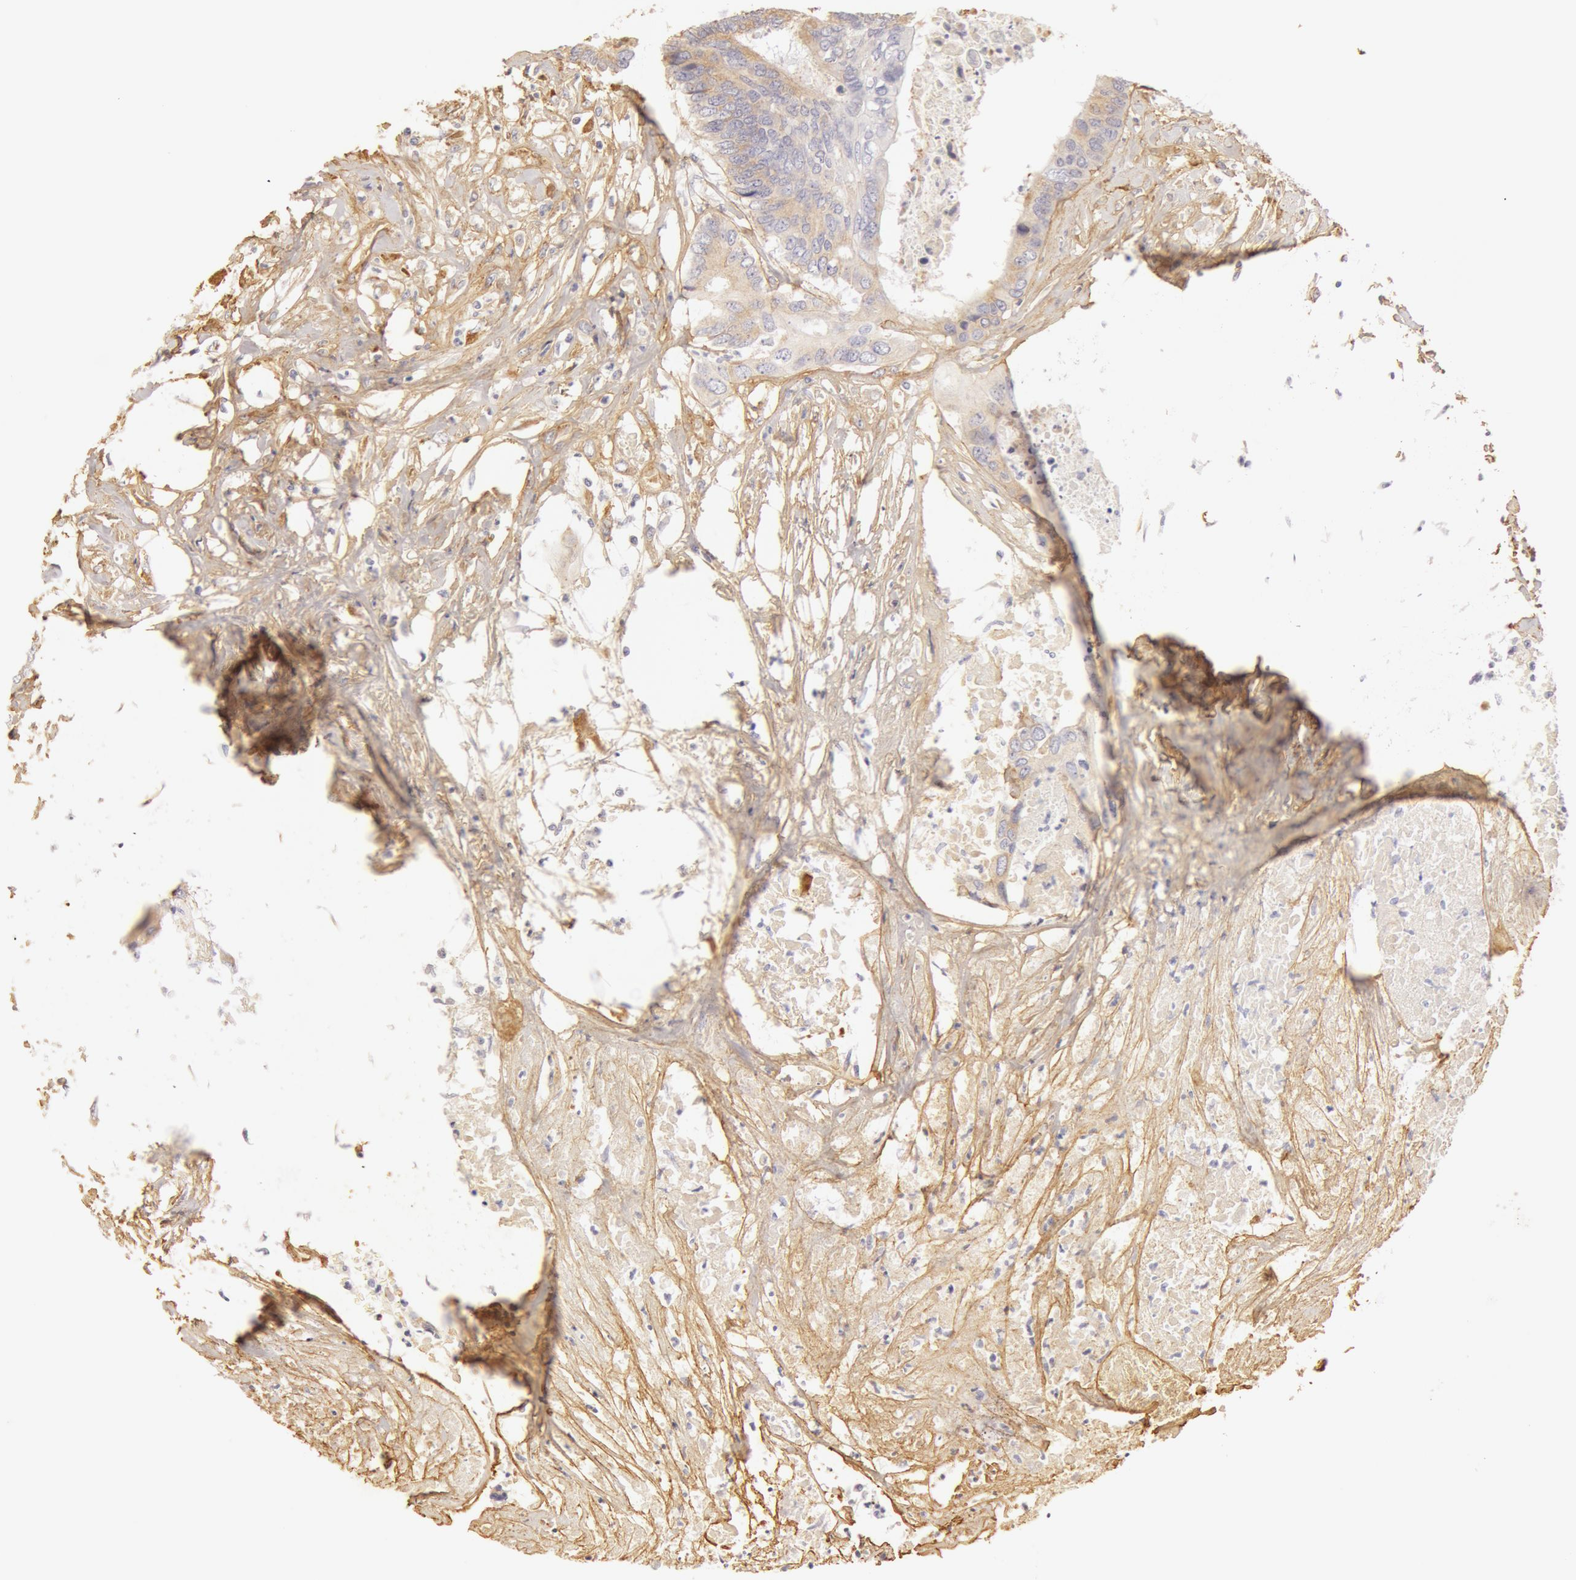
{"staining": {"intensity": "weak", "quantity": "25%-75%", "location": "cytoplasmic/membranous"}, "tissue": "colorectal cancer", "cell_type": "Tumor cells", "image_type": "cancer", "snomed": [{"axis": "morphology", "description": "Adenocarcinoma, NOS"}, {"axis": "topography", "description": "Rectum"}], "caption": "The histopathology image demonstrates a brown stain indicating the presence of a protein in the cytoplasmic/membranous of tumor cells in colorectal adenocarcinoma. (Brightfield microscopy of DAB IHC at high magnification).", "gene": "COL4A1", "patient": {"sex": "male", "age": 55}}